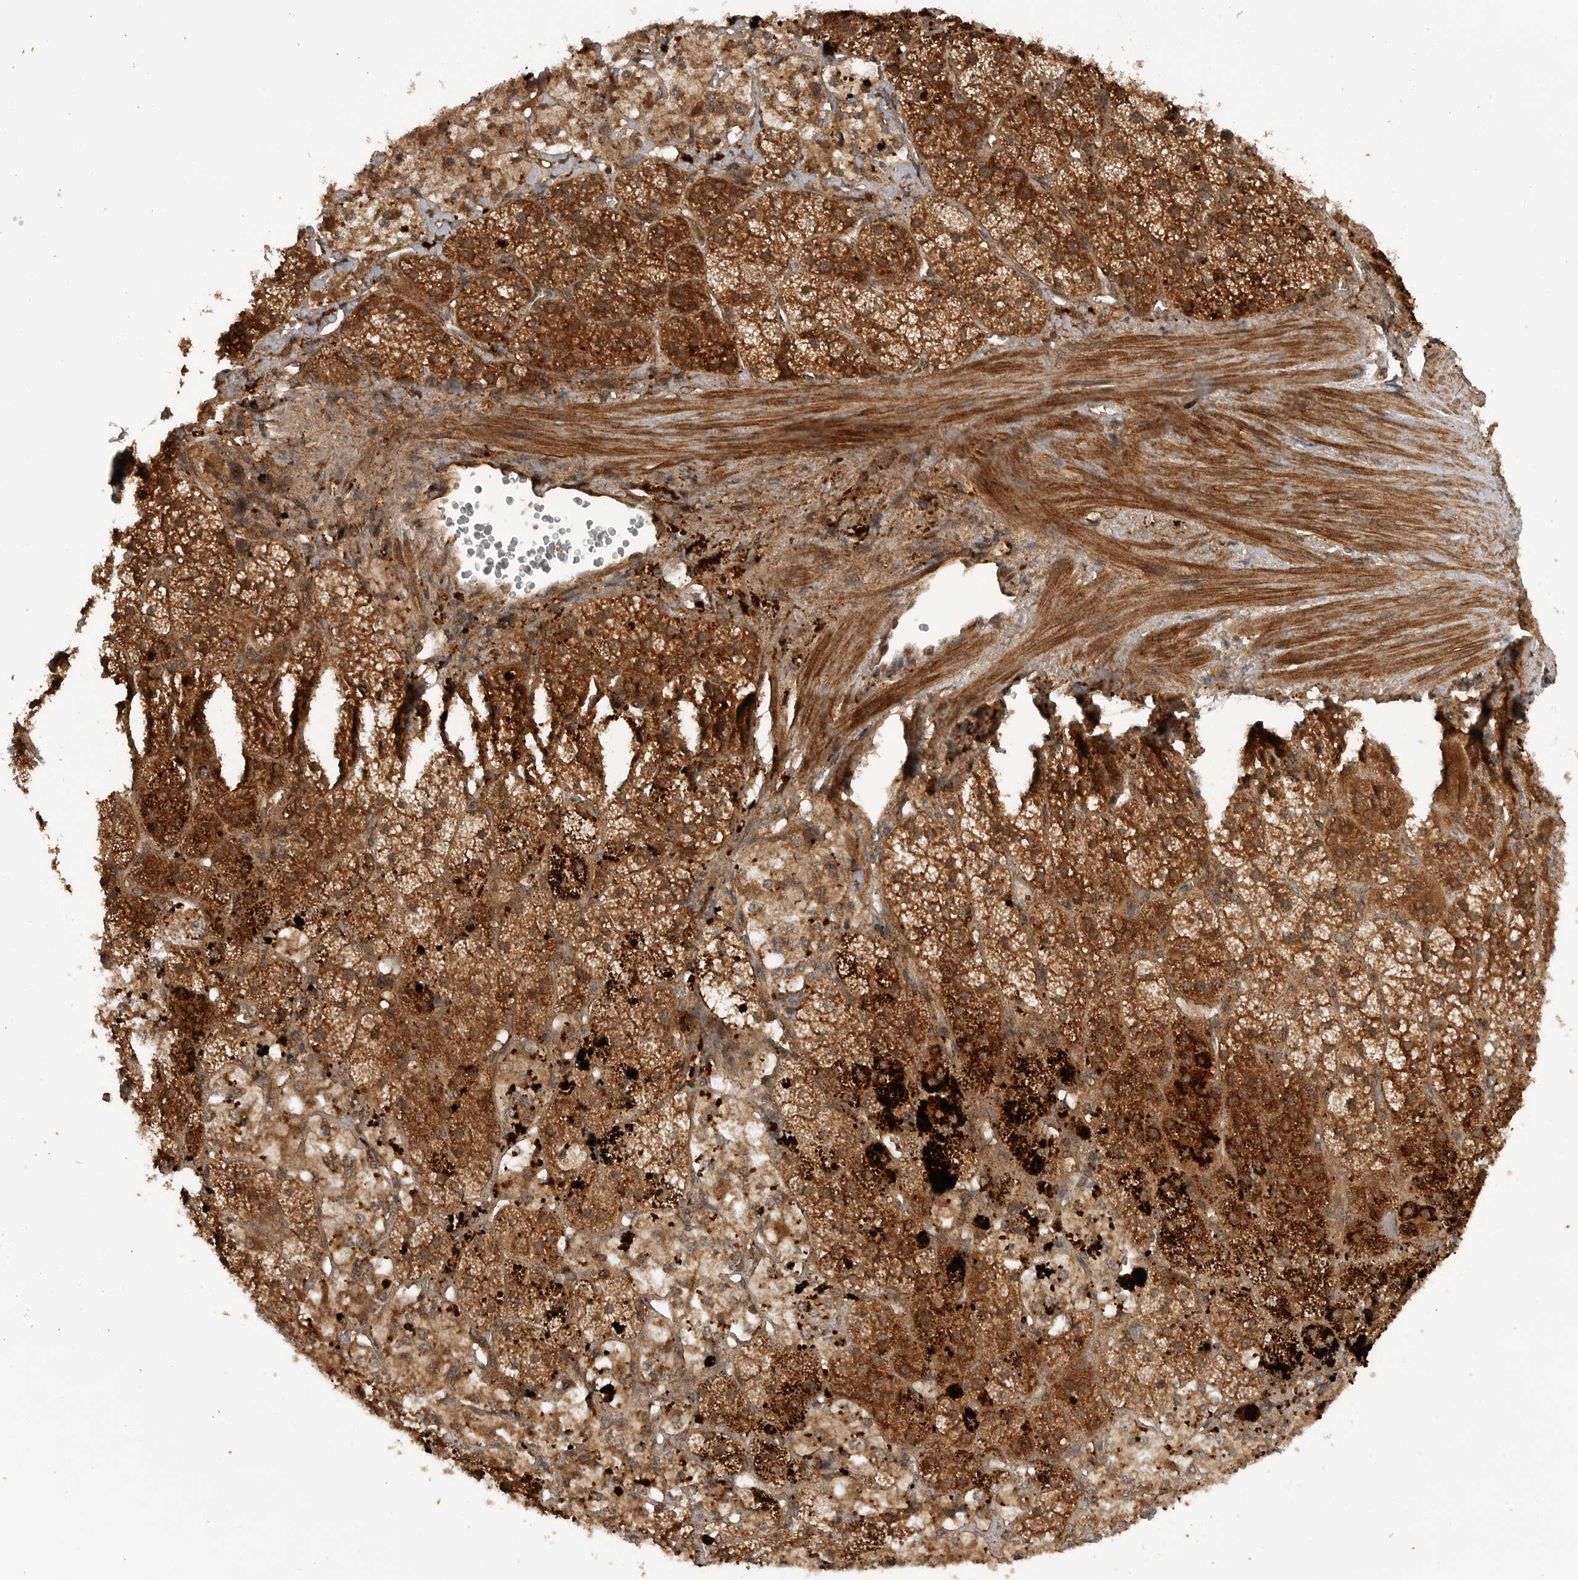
{"staining": {"intensity": "strong", "quantity": ">75%", "location": "cytoplasmic/membranous"}, "tissue": "adrenal gland", "cell_type": "Glandular cells", "image_type": "normal", "snomed": [{"axis": "morphology", "description": "Normal tissue, NOS"}, {"axis": "topography", "description": "Adrenal gland"}], "caption": "IHC histopathology image of normal adrenal gland stained for a protein (brown), which exhibits high levels of strong cytoplasmic/membranous staining in approximately >75% of glandular cells.", "gene": "PRDX4", "patient": {"sex": "male", "age": 57}}